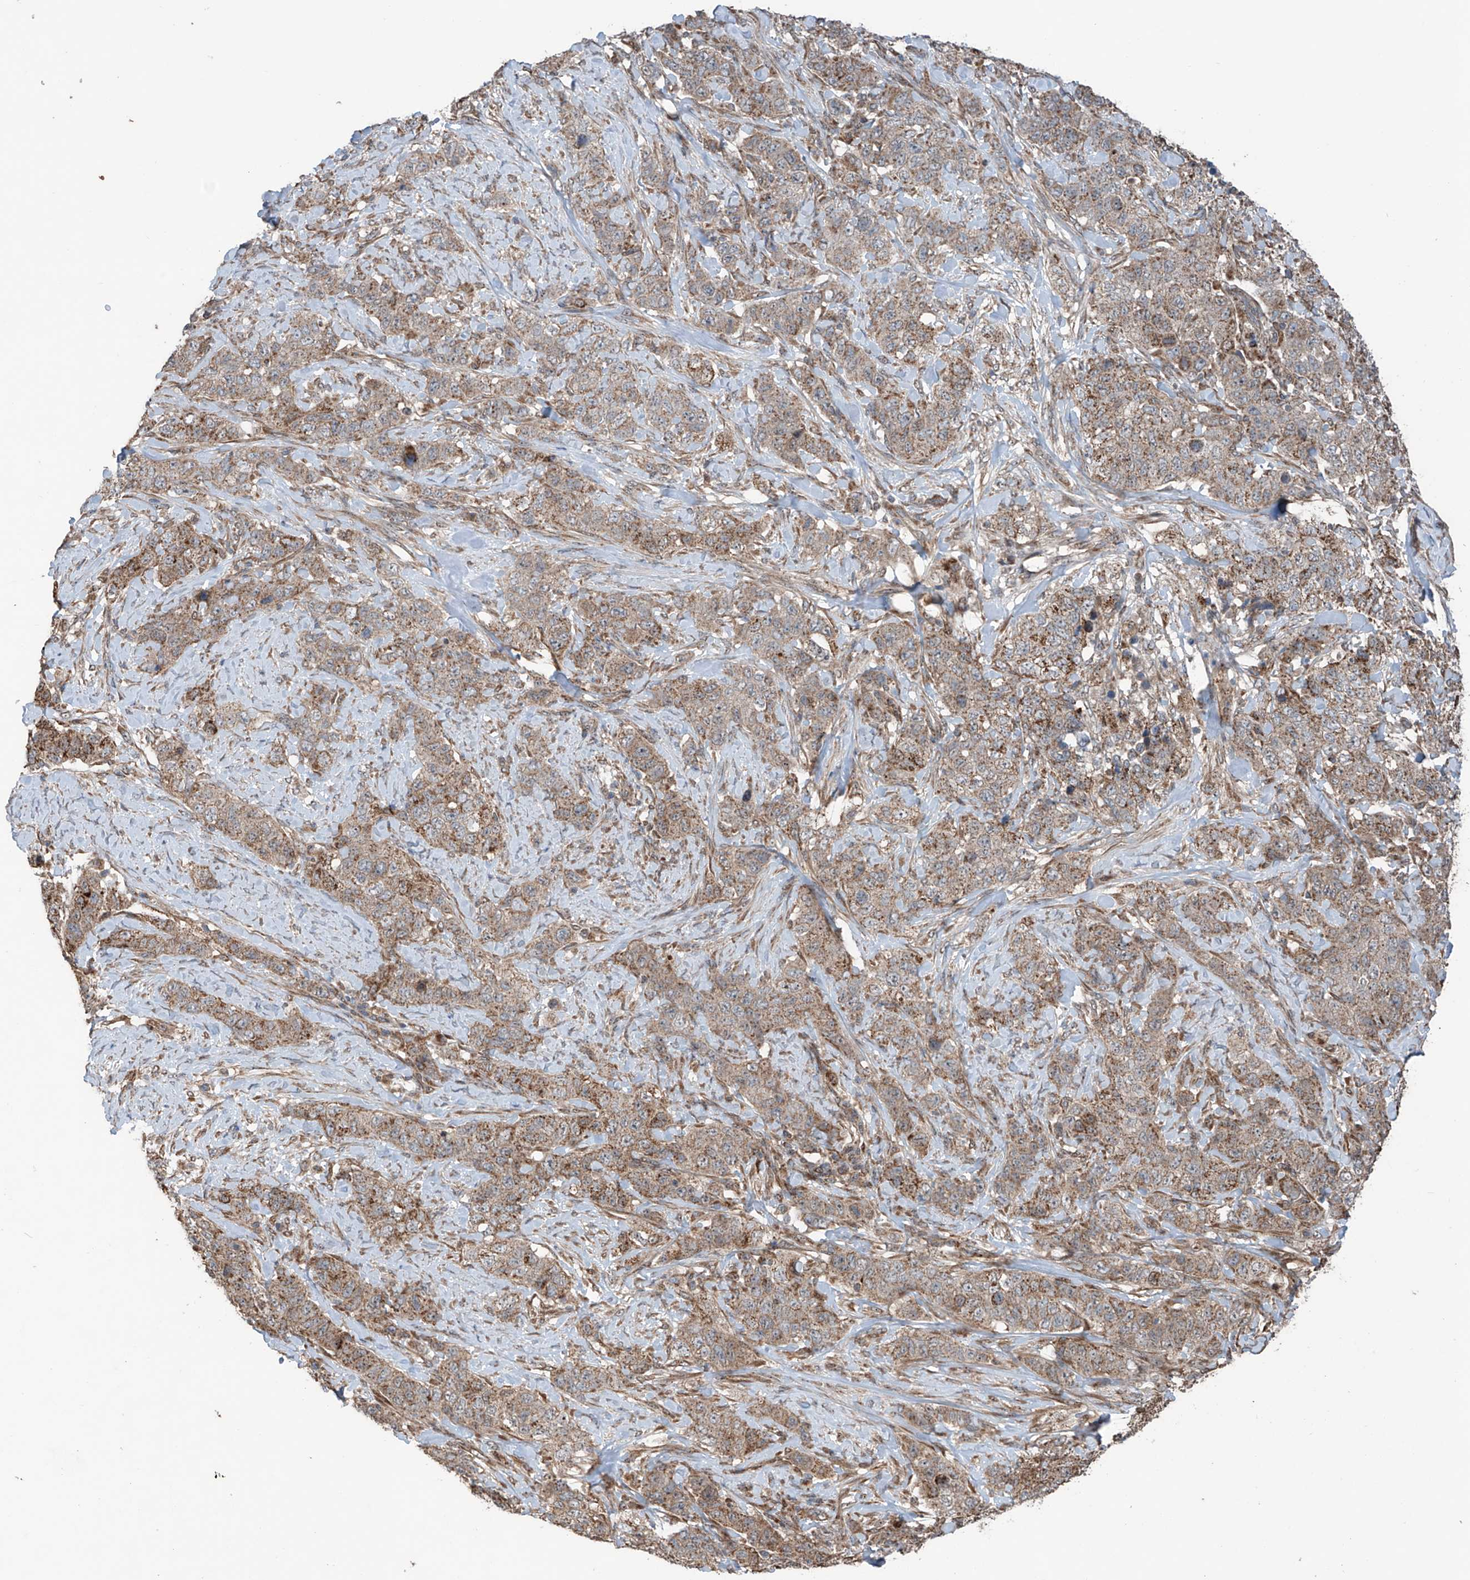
{"staining": {"intensity": "moderate", "quantity": ">75%", "location": "cytoplasmic/membranous"}, "tissue": "stomach cancer", "cell_type": "Tumor cells", "image_type": "cancer", "snomed": [{"axis": "morphology", "description": "Adenocarcinoma, NOS"}, {"axis": "topography", "description": "Stomach"}], "caption": "Stomach adenocarcinoma stained with a protein marker shows moderate staining in tumor cells.", "gene": "SAMD3", "patient": {"sex": "male", "age": 48}}